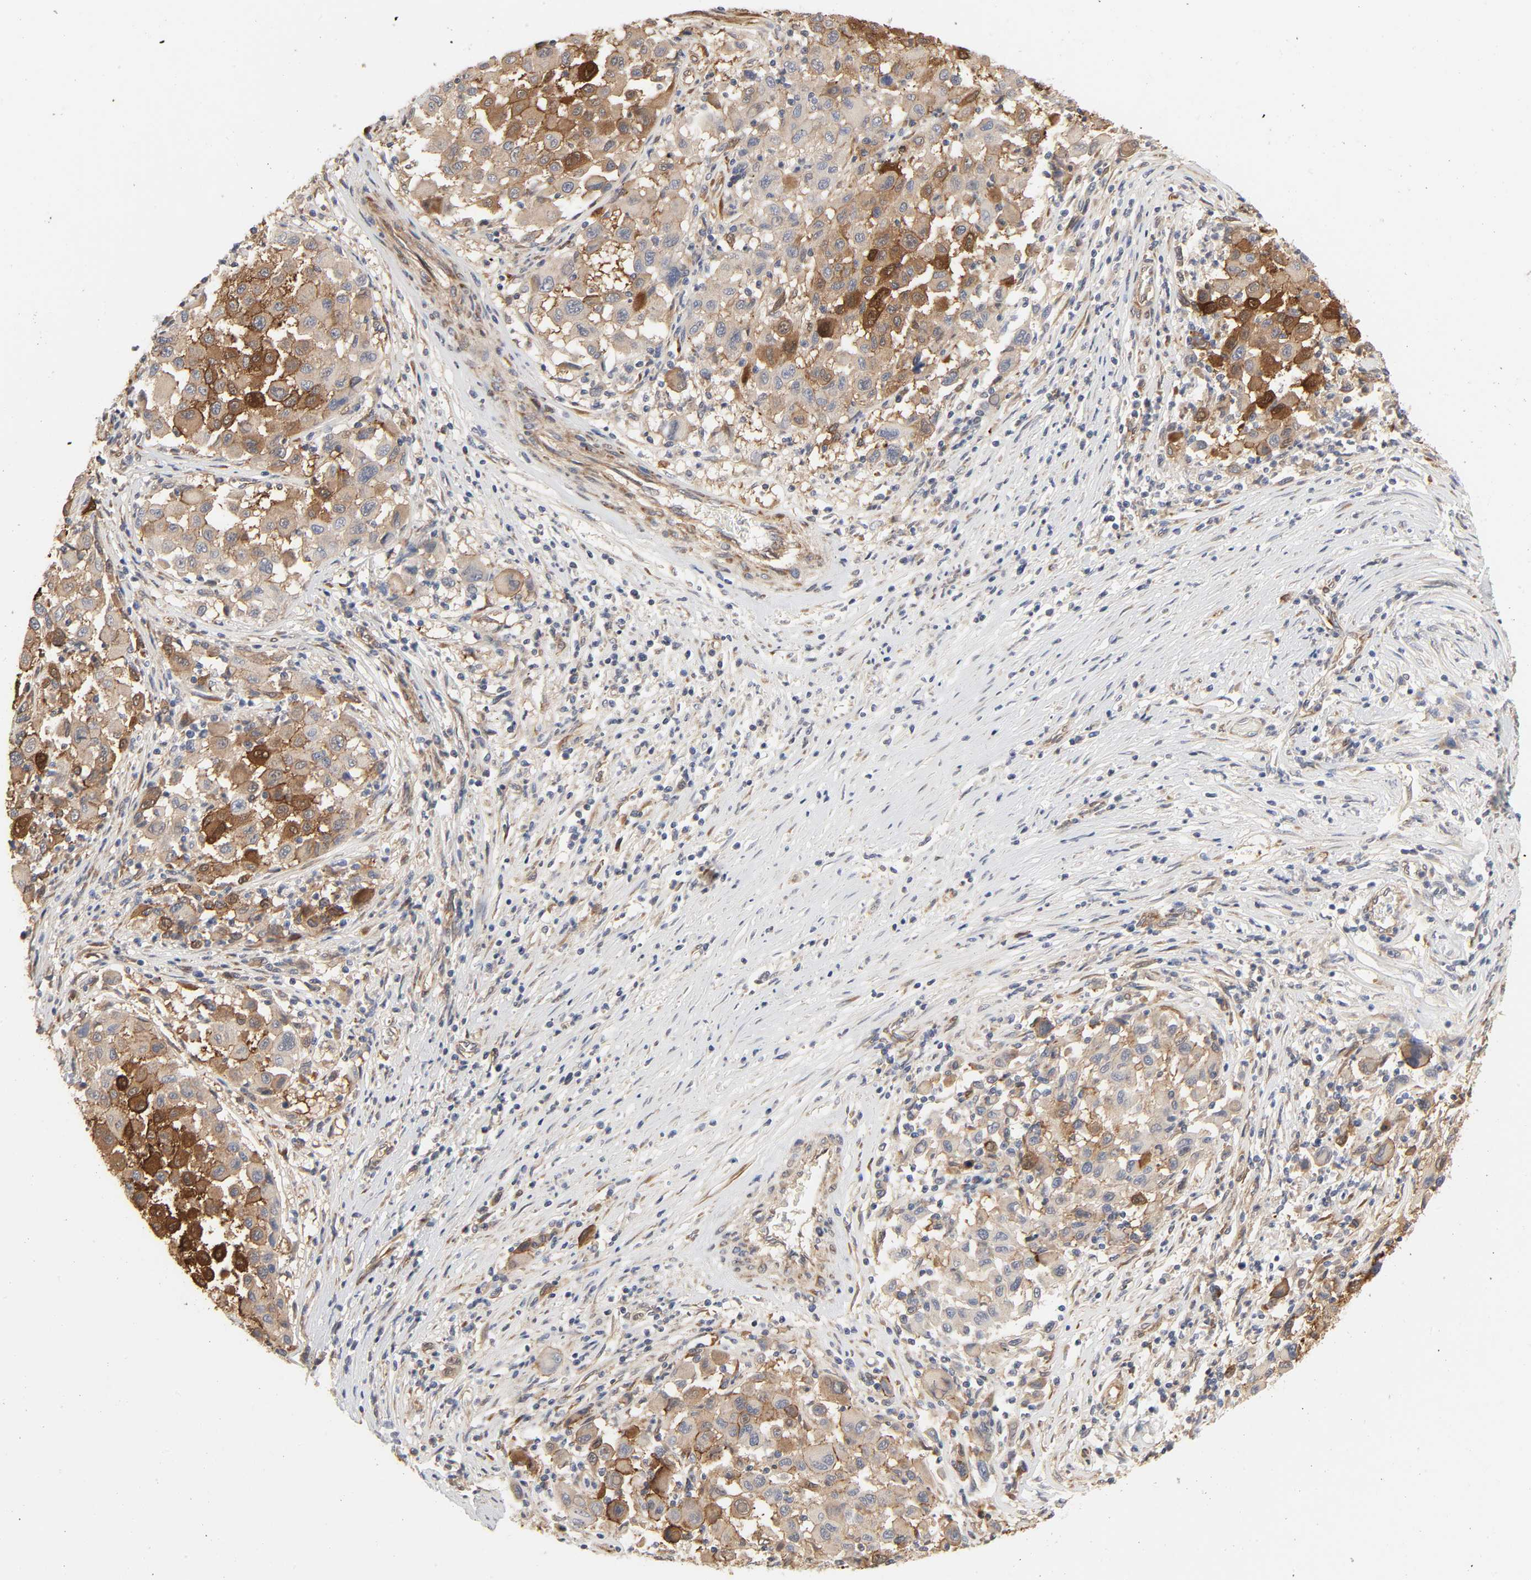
{"staining": {"intensity": "moderate", "quantity": ">75%", "location": "cytoplasmic/membranous"}, "tissue": "melanoma", "cell_type": "Tumor cells", "image_type": "cancer", "snomed": [{"axis": "morphology", "description": "Malignant melanoma, Metastatic site"}, {"axis": "topography", "description": "Lymph node"}], "caption": "Melanoma tissue demonstrates moderate cytoplasmic/membranous staining in approximately >75% of tumor cells, visualized by immunohistochemistry. The protein of interest is shown in brown color, while the nuclei are stained blue.", "gene": "NDRG2", "patient": {"sex": "male", "age": 61}}